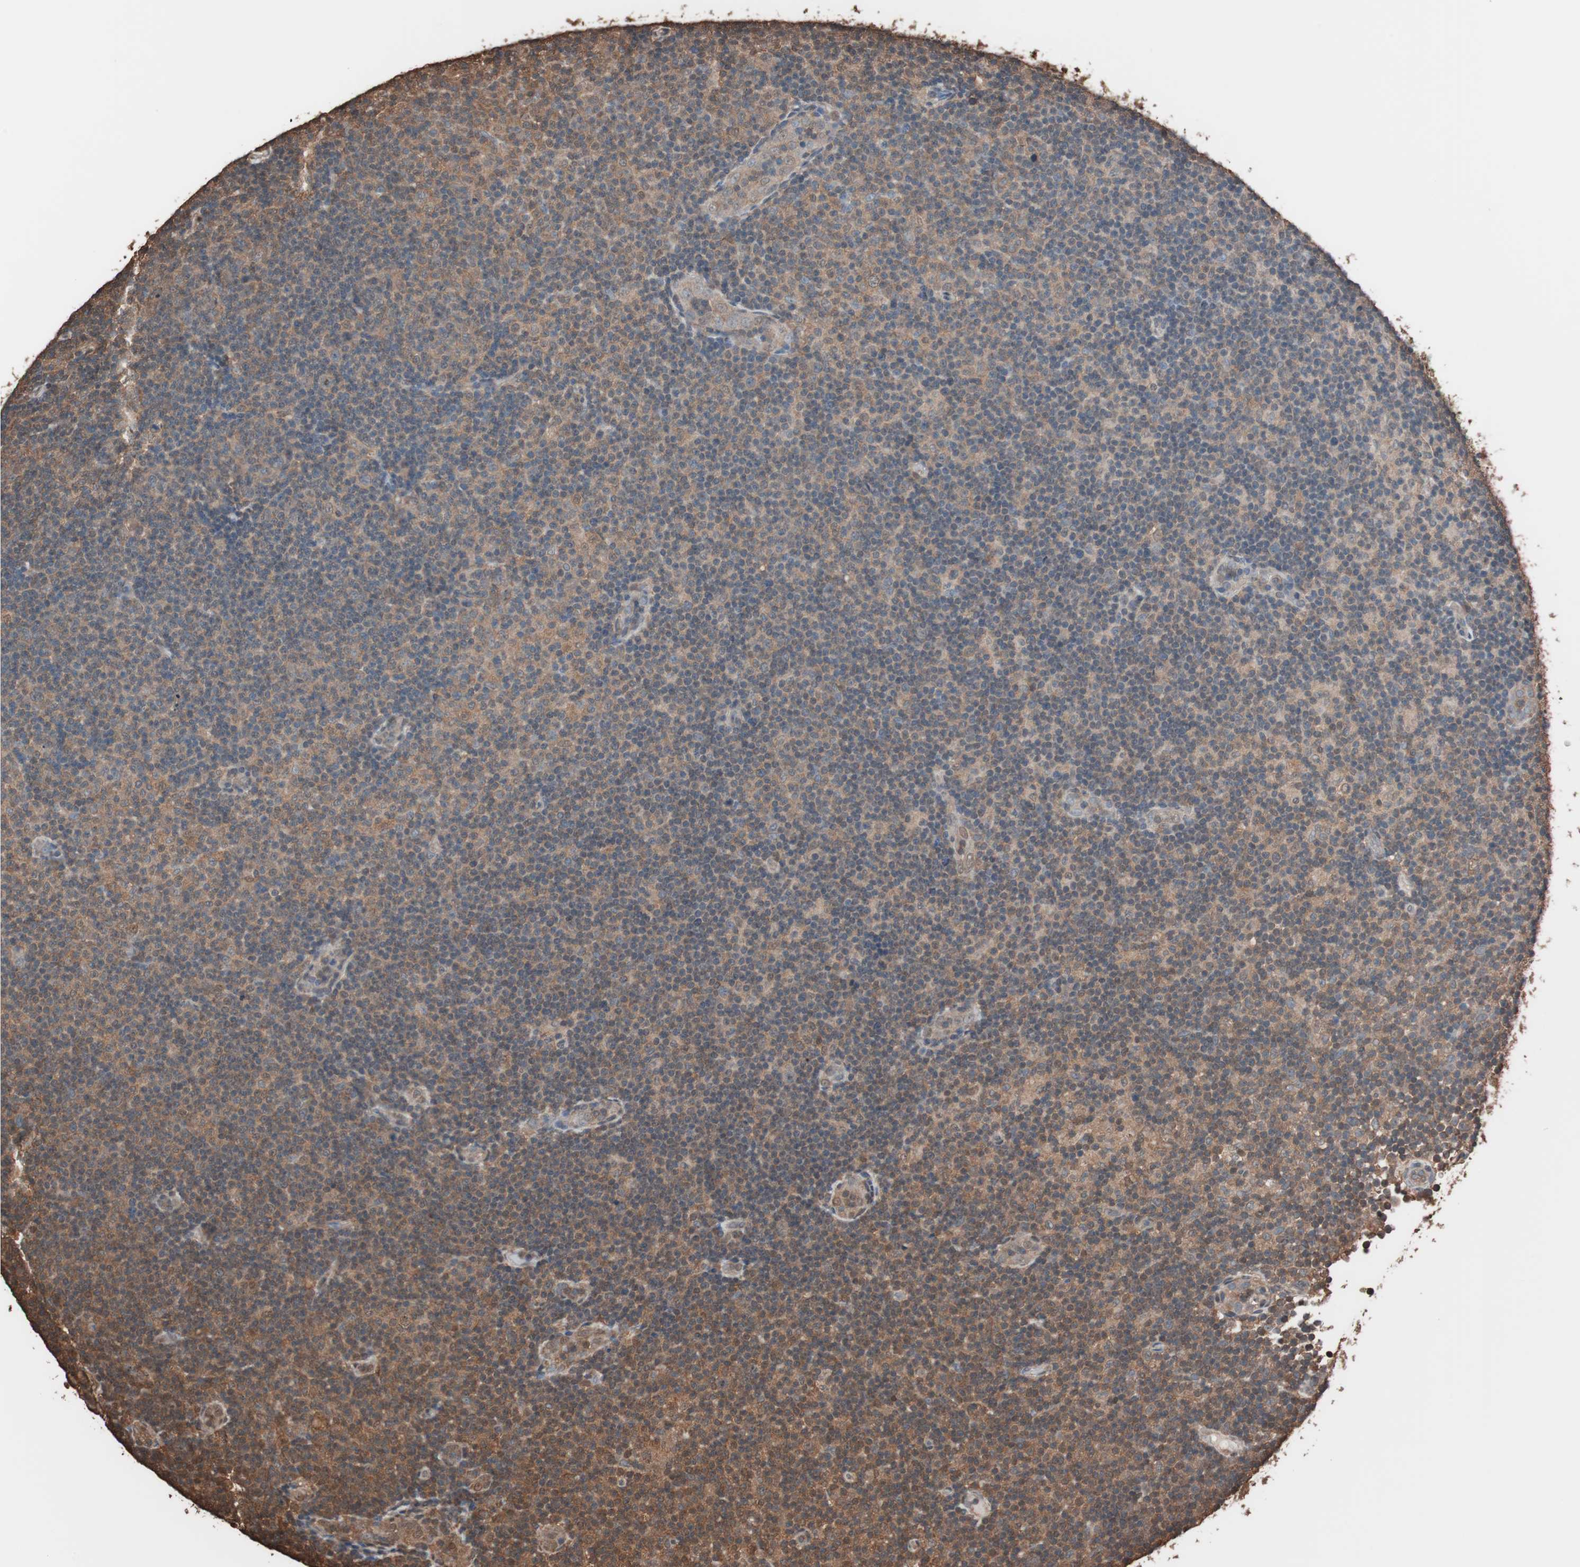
{"staining": {"intensity": "moderate", "quantity": ">75%", "location": "cytoplasmic/membranous"}, "tissue": "lymphoma", "cell_type": "Tumor cells", "image_type": "cancer", "snomed": [{"axis": "morphology", "description": "Malignant lymphoma, non-Hodgkin's type, Low grade"}, {"axis": "topography", "description": "Lymph node"}], "caption": "An immunohistochemistry histopathology image of neoplastic tissue is shown. Protein staining in brown shows moderate cytoplasmic/membranous positivity in low-grade malignant lymphoma, non-Hodgkin's type within tumor cells.", "gene": "CALM2", "patient": {"sex": "male", "age": 83}}